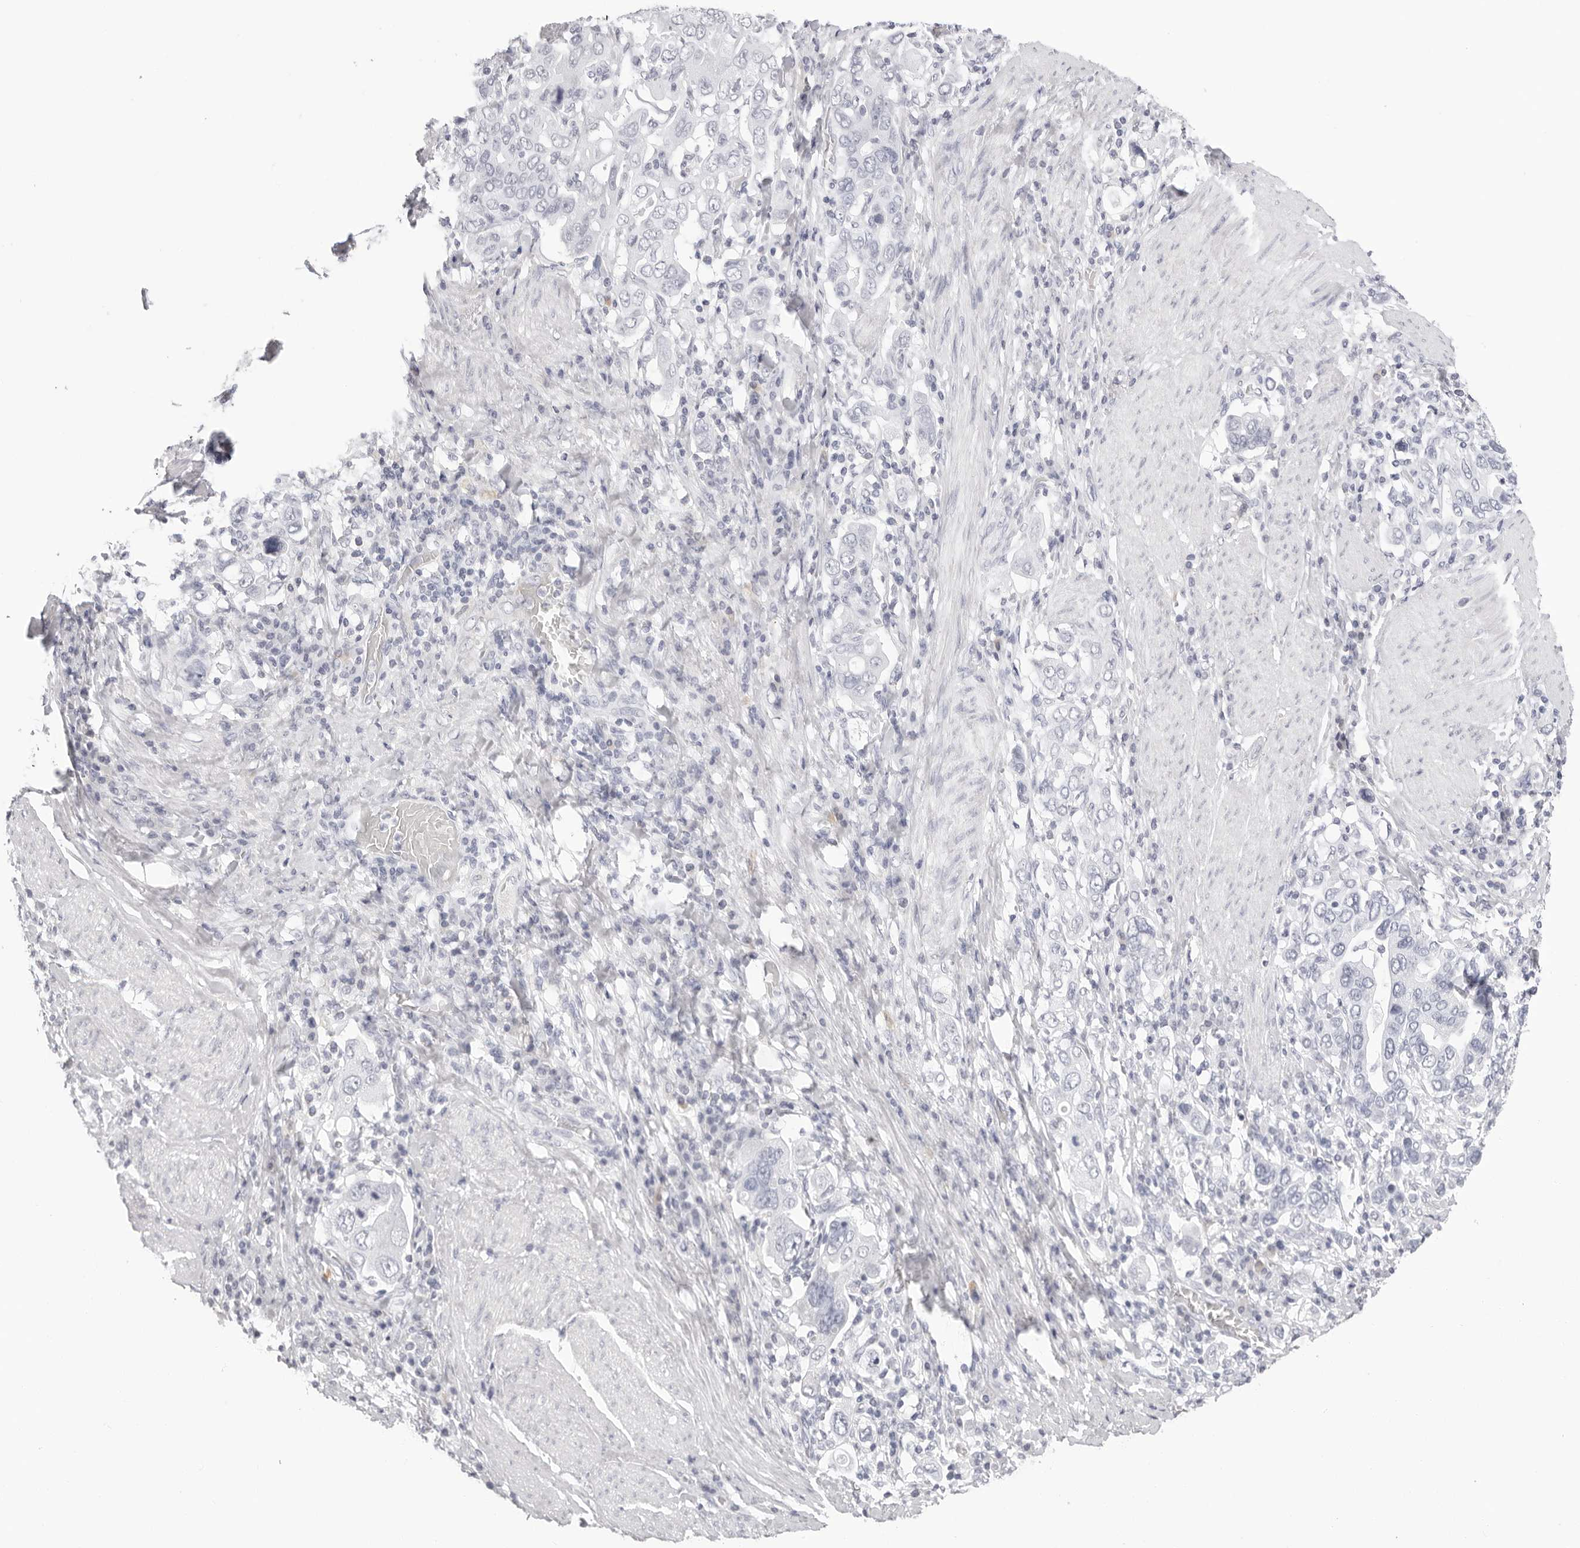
{"staining": {"intensity": "negative", "quantity": "none", "location": "none"}, "tissue": "stomach cancer", "cell_type": "Tumor cells", "image_type": "cancer", "snomed": [{"axis": "morphology", "description": "Adenocarcinoma, NOS"}, {"axis": "topography", "description": "Stomach, upper"}], "caption": "Stomach adenocarcinoma stained for a protein using immunohistochemistry (IHC) reveals no expression tumor cells.", "gene": "CST5", "patient": {"sex": "male", "age": 62}}